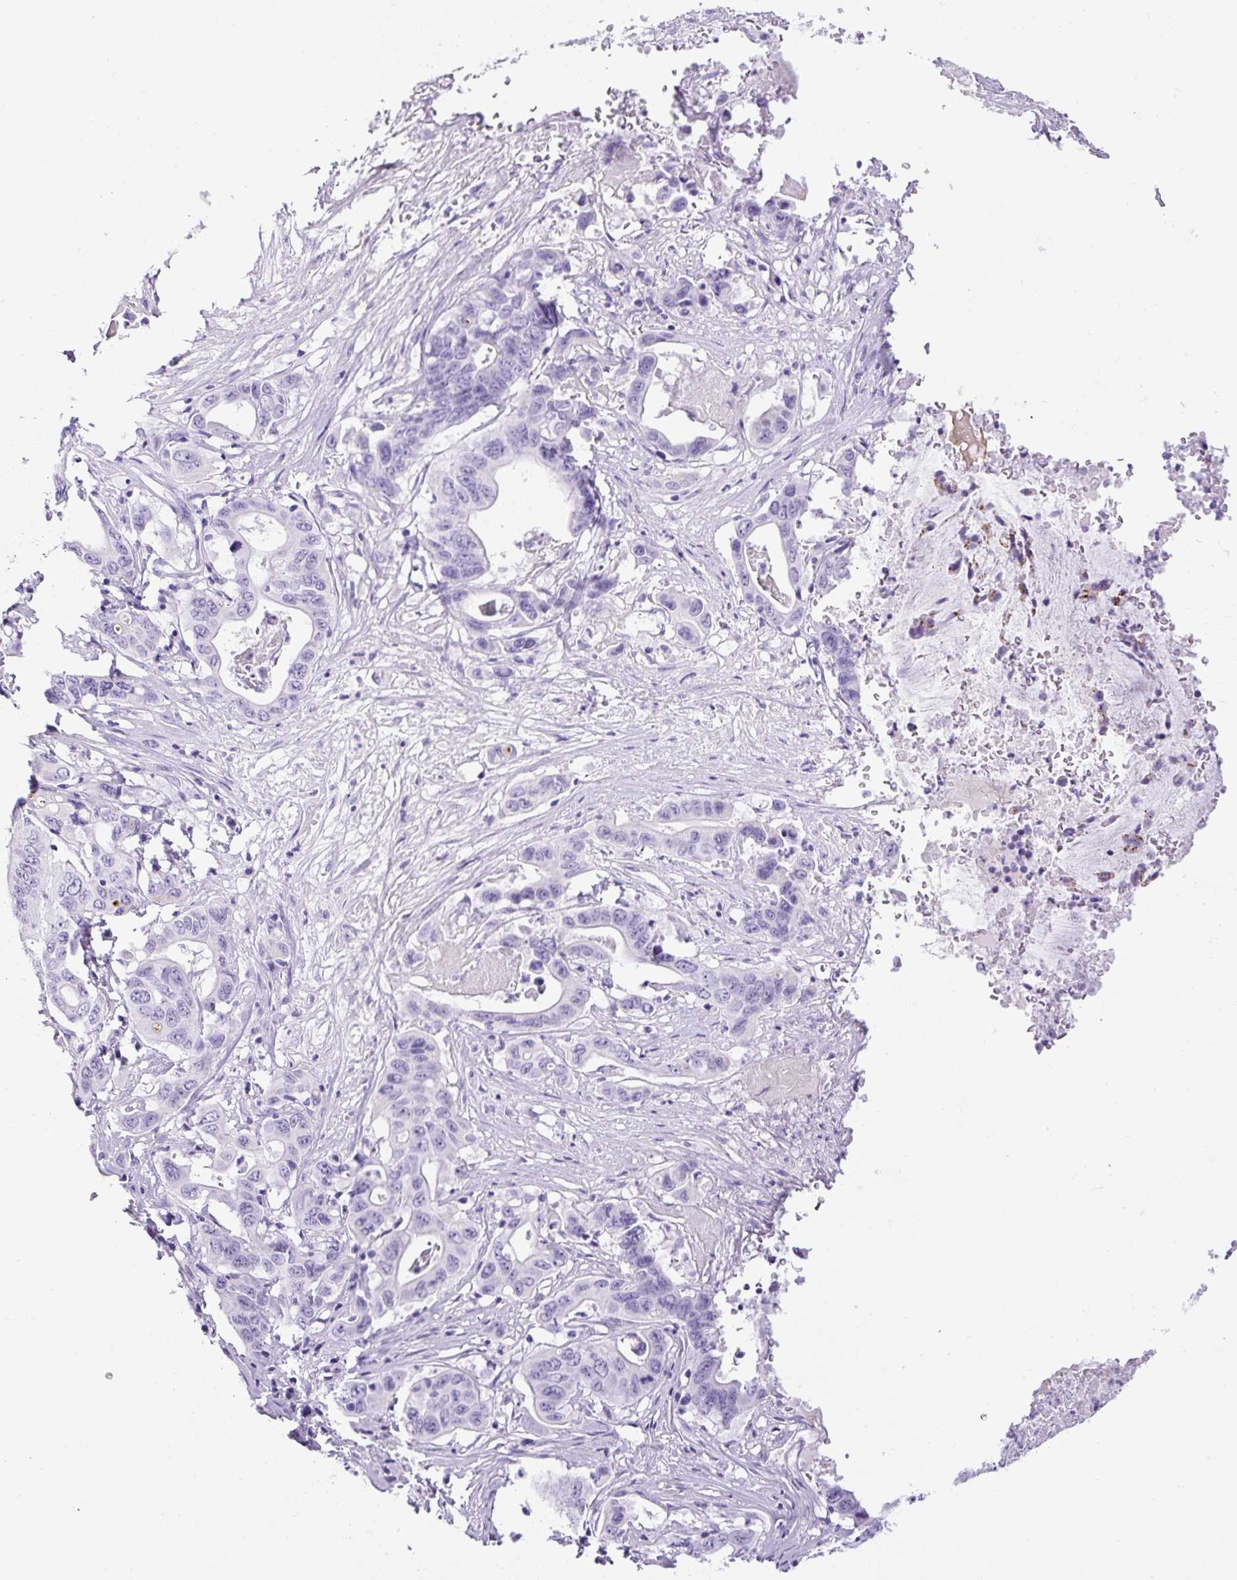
{"staining": {"intensity": "negative", "quantity": "none", "location": "none"}, "tissue": "lung cancer", "cell_type": "Tumor cells", "image_type": "cancer", "snomed": [{"axis": "morphology", "description": "Adenocarcinoma, NOS"}, {"axis": "topography", "description": "Lung"}], "caption": "This is an IHC micrograph of lung cancer. There is no positivity in tumor cells.", "gene": "TMEM200B", "patient": {"sex": "female", "age": 60}}